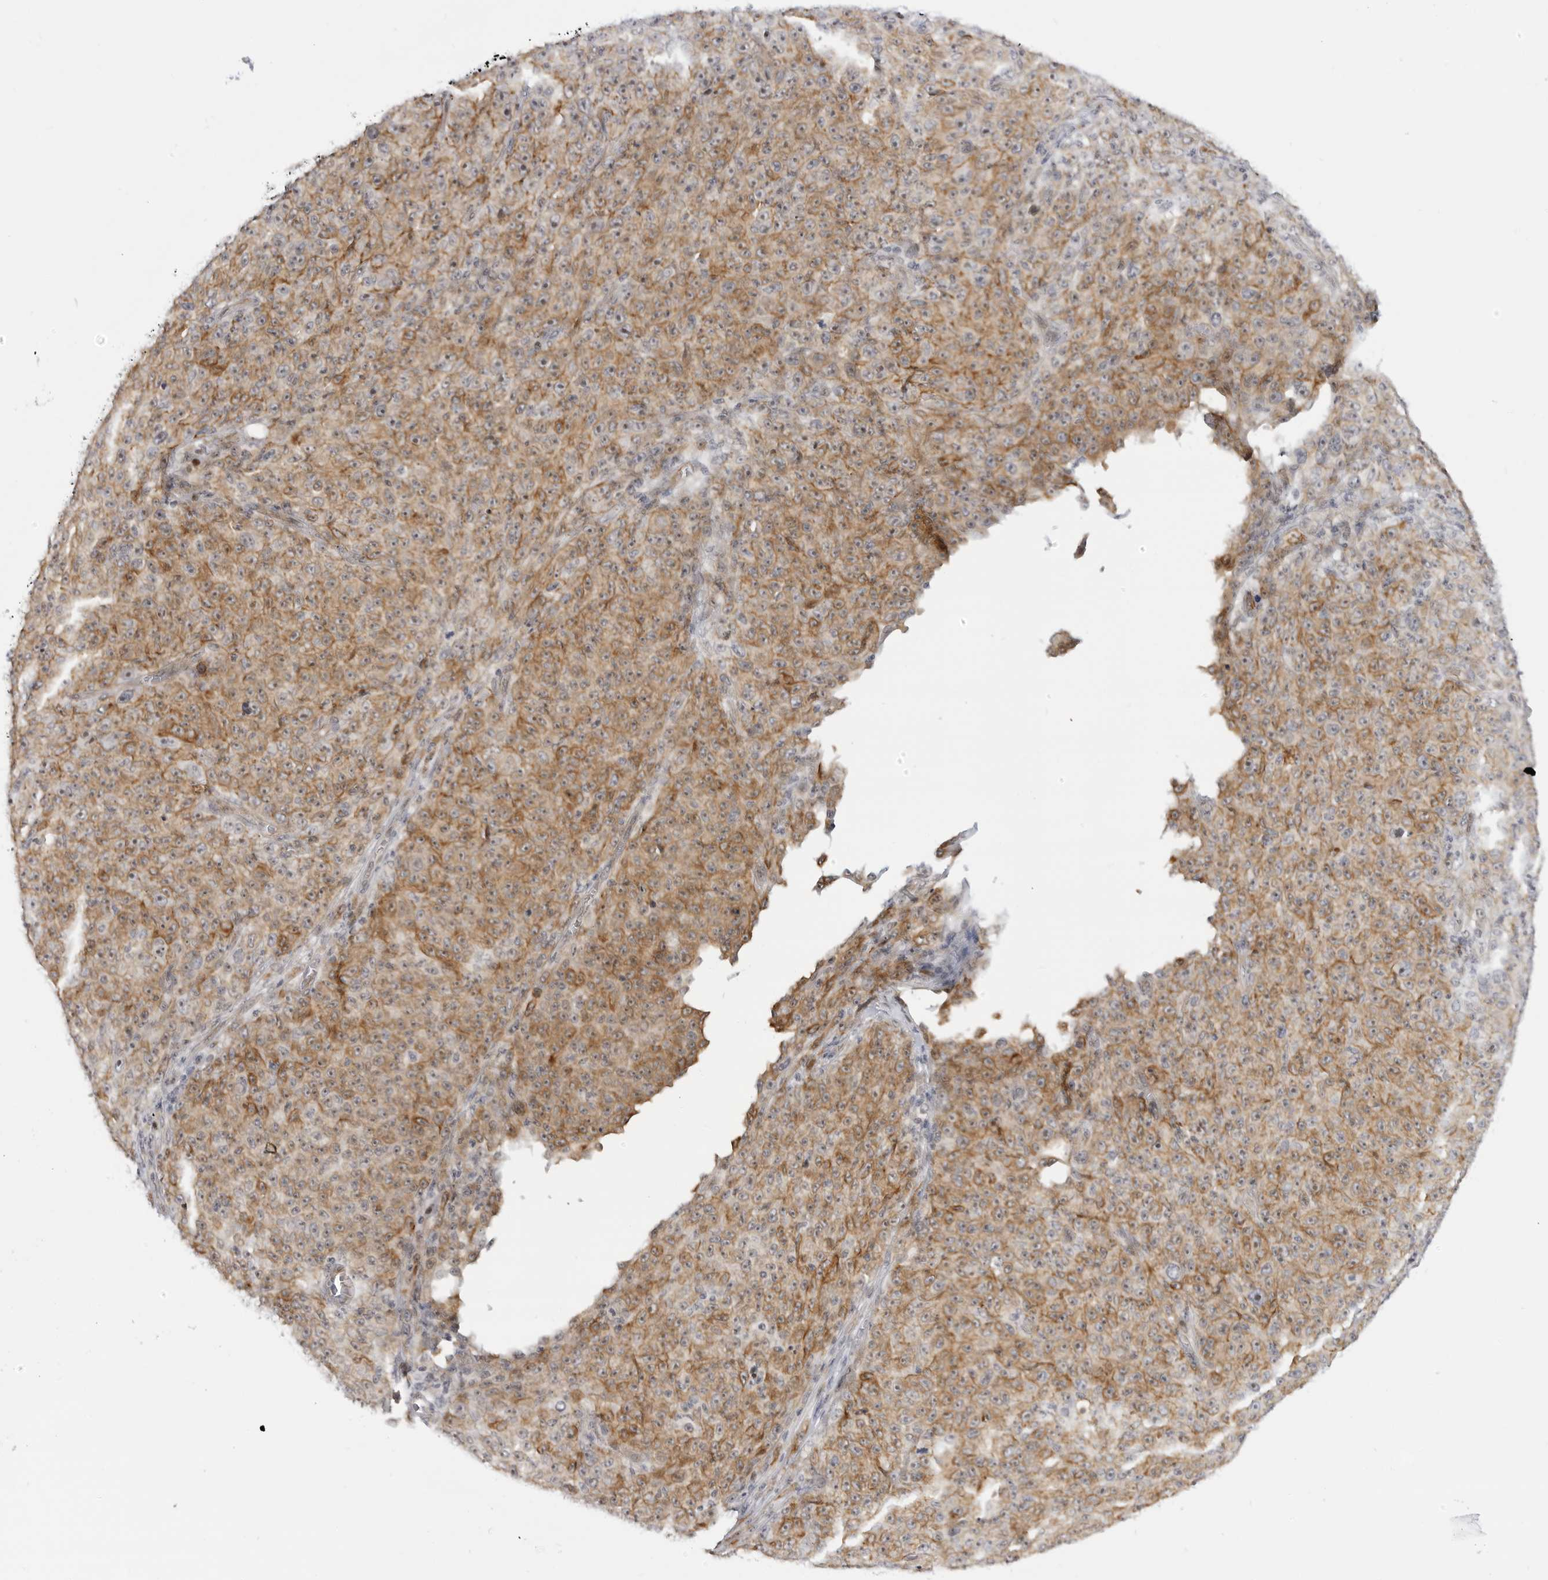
{"staining": {"intensity": "moderate", "quantity": ">75%", "location": "cytoplasmic/membranous"}, "tissue": "melanoma", "cell_type": "Tumor cells", "image_type": "cancer", "snomed": [{"axis": "morphology", "description": "Malignant melanoma, NOS"}, {"axis": "topography", "description": "Skin"}], "caption": "Protein staining by immunohistochemistry displays moderate cytoplasmic/membranous positivity in about >75% of tumor cells in malignant melanoma. The staining was performed using DAB, with brown indicating positive protein expression. Nuclei are stained blue with hematoxylin.", "gene": "CEP295NL", "patient": {"sex": "female", "age": 82}}